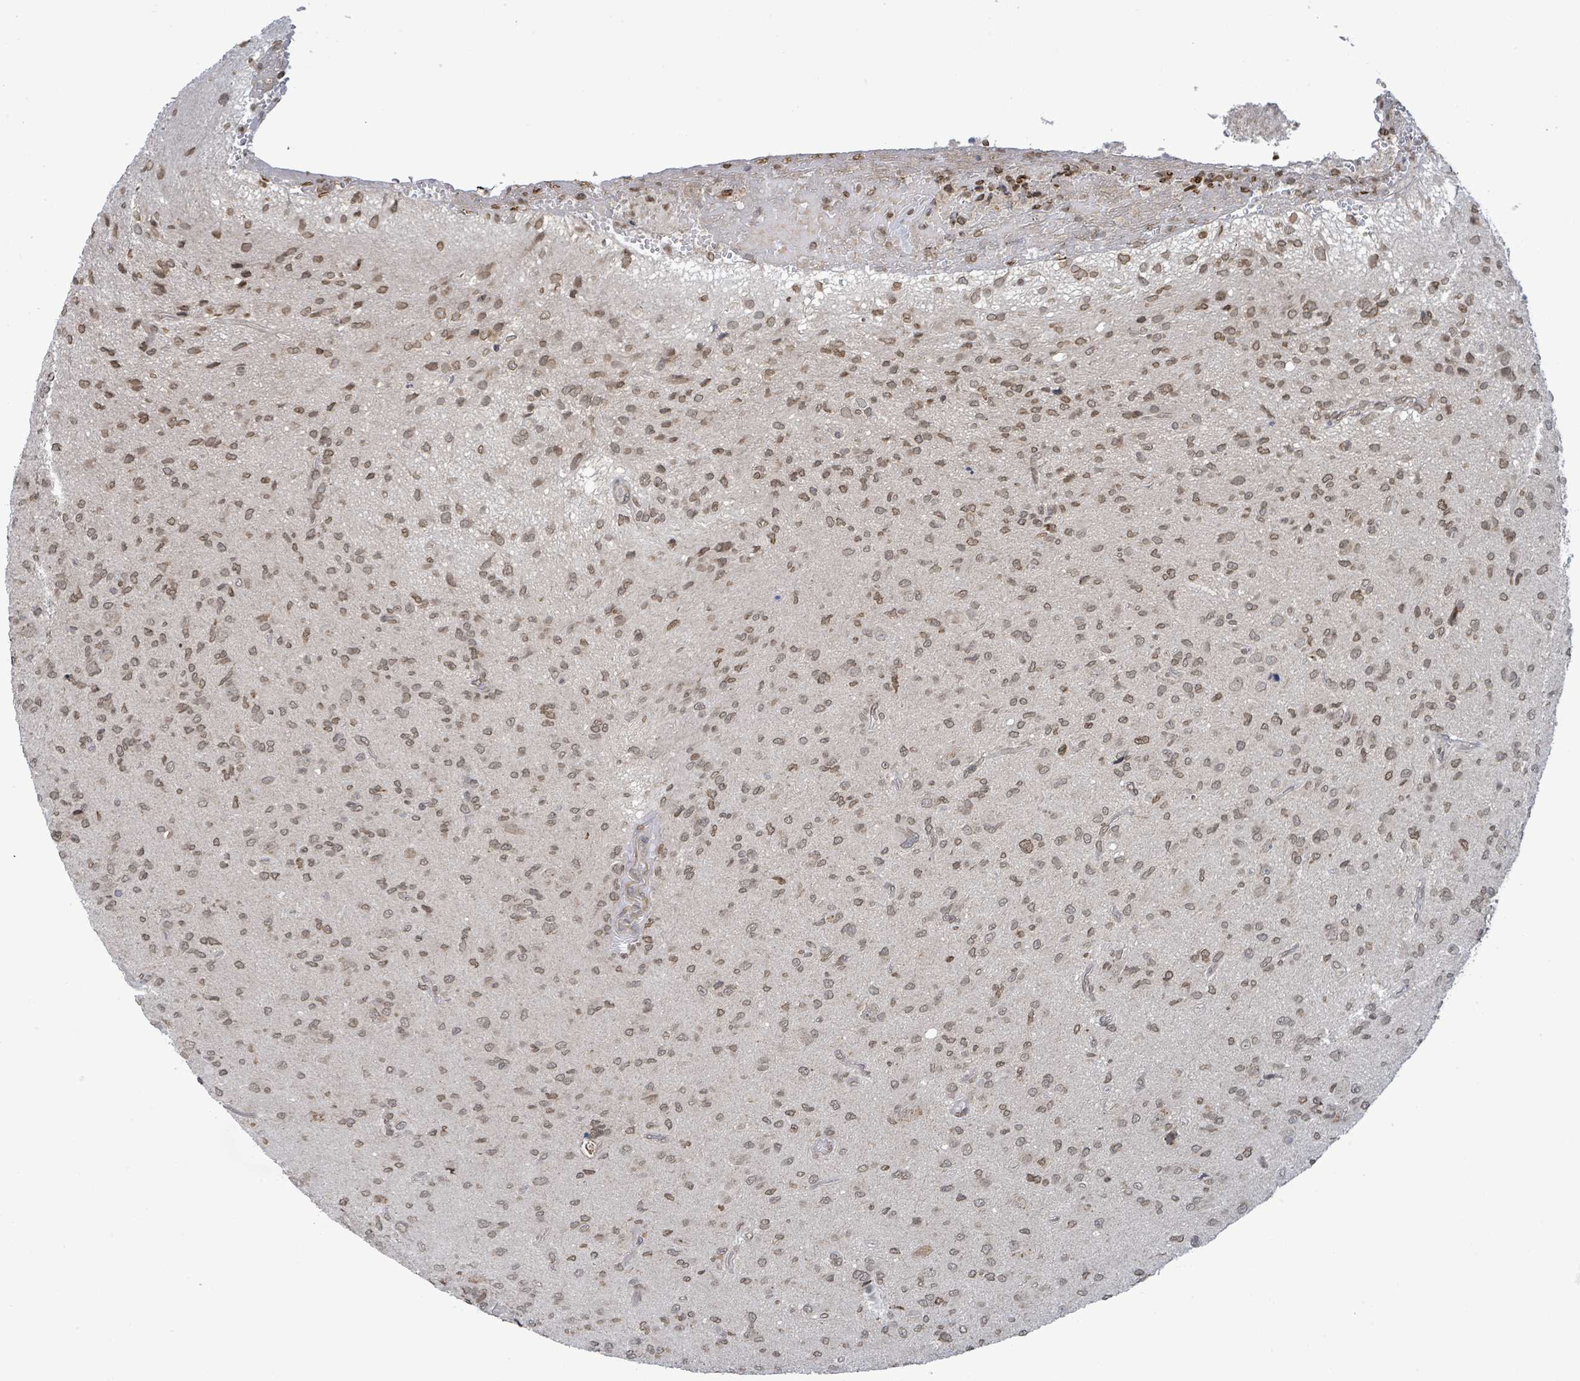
{"staining": {"intensity": "moderate", "quantity": ">75%", "location": "nuclear"}, "tissue": "glioma", "cell_type": "Tumor cells", "image_type": "cancer", "snomed": [{"axis": "morphology", "description": "Glioma, malignant, High grade"}, {"axis": "topography", "description": "Brain"}], "caption": "A brown stain shows moderate nuclear expression of a protein in human malignant high-grade glioma tumor cells.", "gene": "SBF2", "patient": {"sex": "male", "age": 36}}